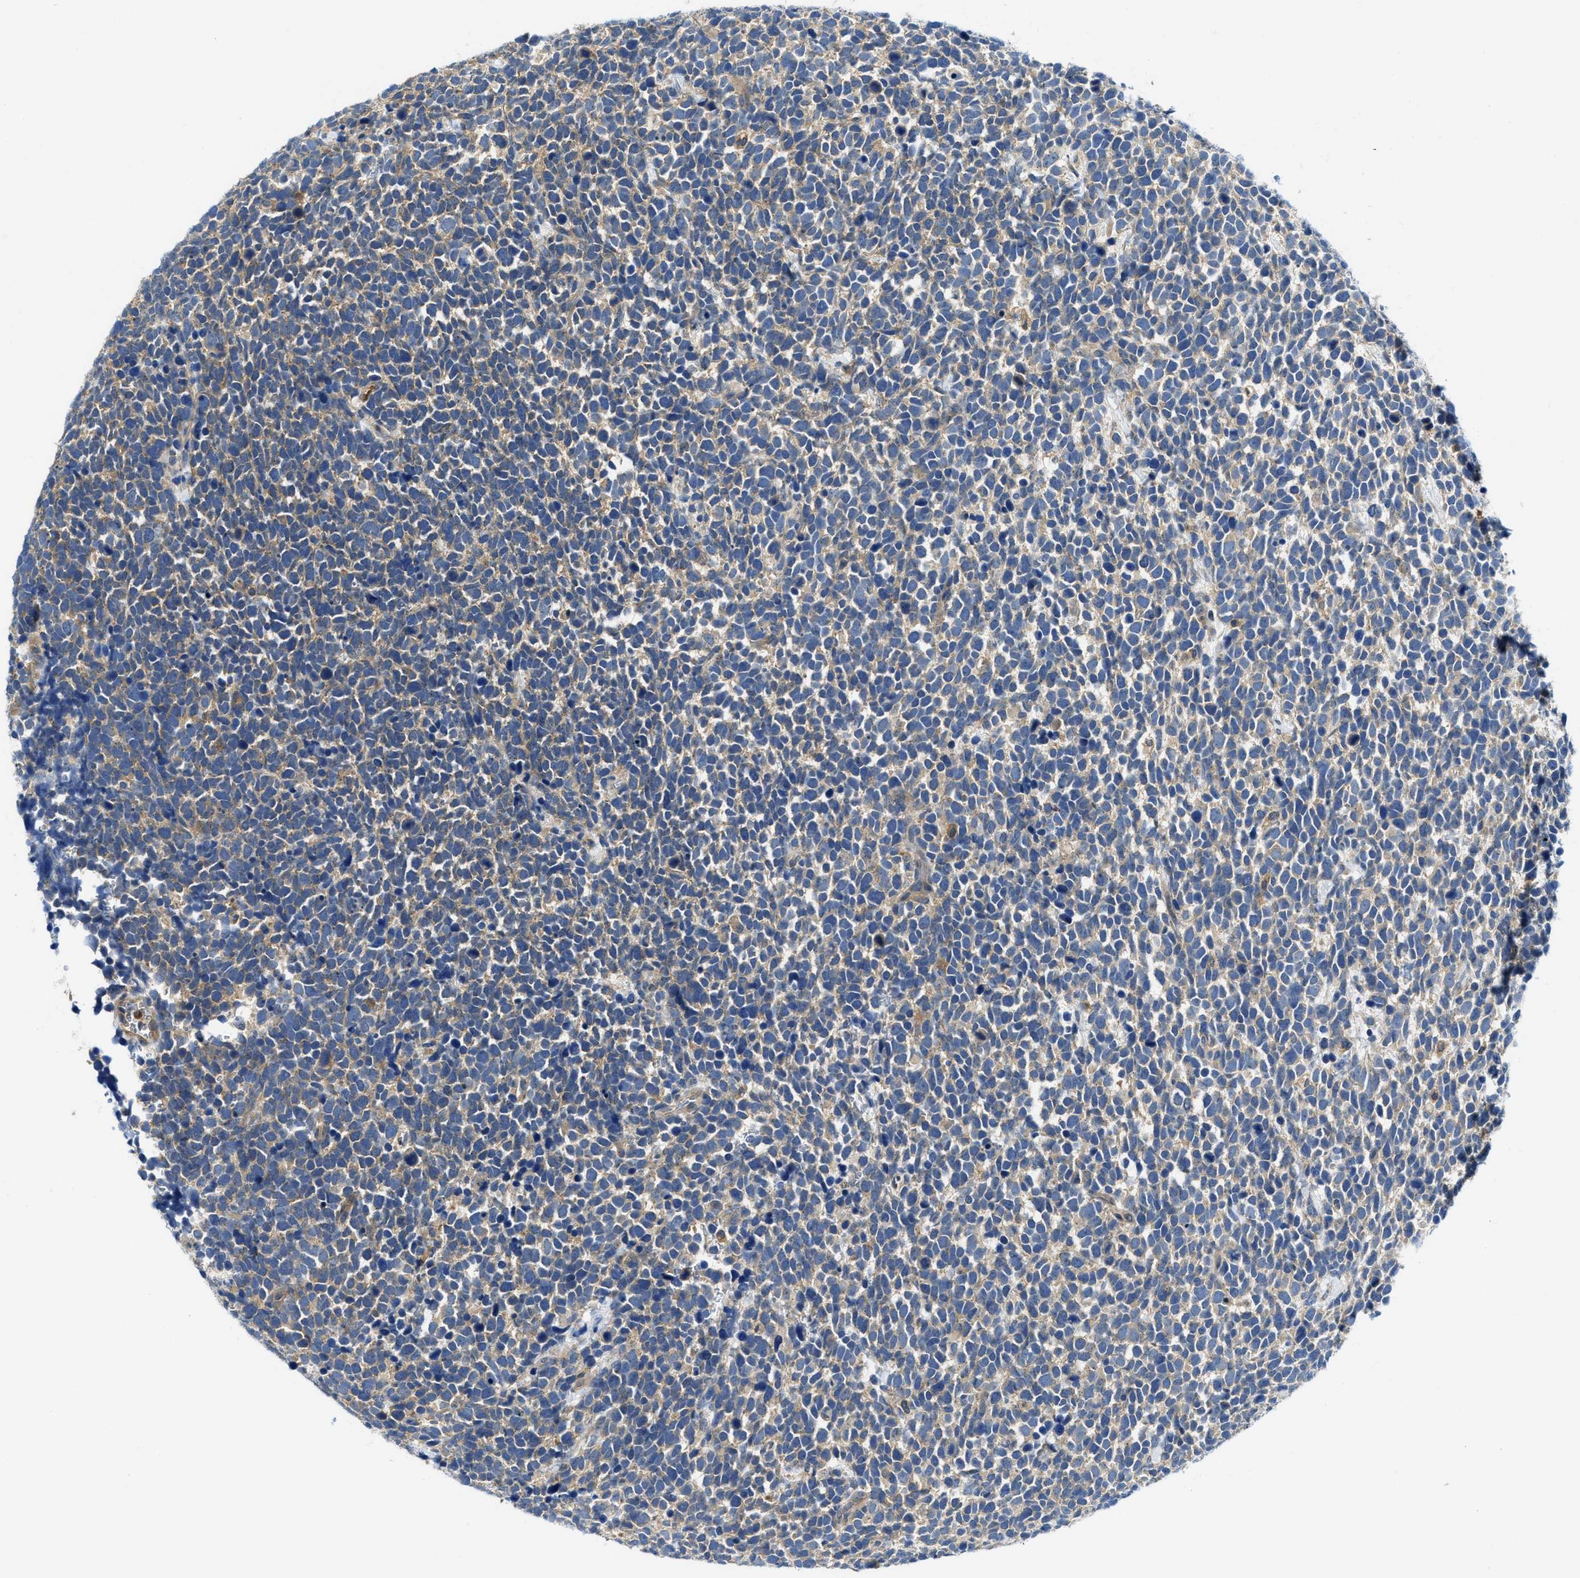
{"staining": {"intensity": "weak", "quantity": "25%-75%", "location": "cytoplasmic/membranous"}, "tissue": "urothelial cancer", "cell_type": "Tumor cells", "image_type": "cancer", "snomed": [{"axis": "morphology", "description": "Urothelial carcinoma, High grade"}, {"axis": "topography", "description": "Urinary bladder"}], "caption": "Immunohistochemical staining of urothelial carcinoma (high-grade) exhibits weak cytoplasmic/membranous protein expression in about 25%-75% of tumor cells.", "gene": "RIPK2", "patient": {"sex": "female", "age": 82}}